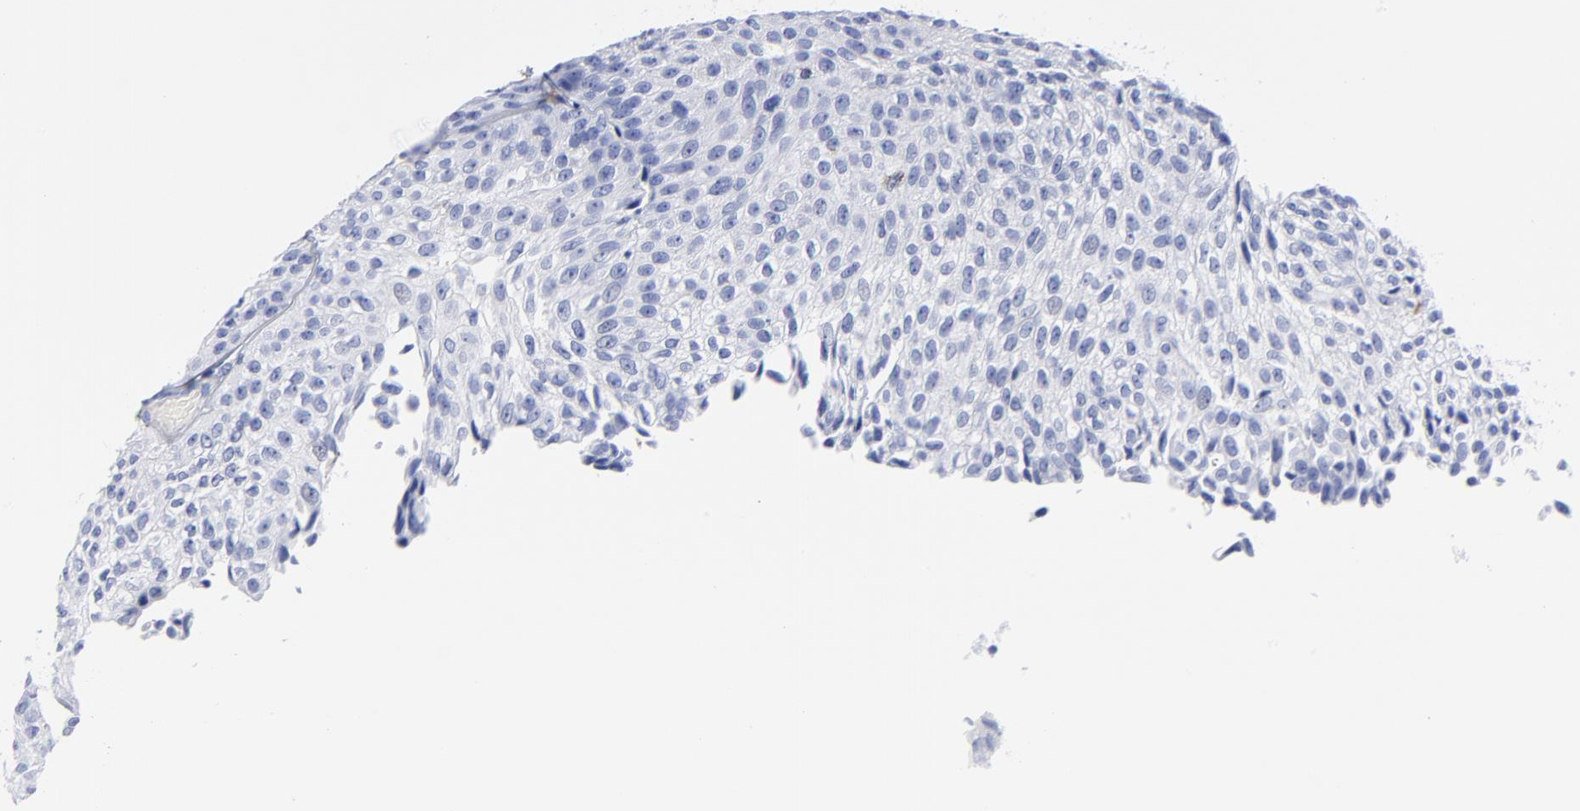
{"staining": {"intensity": "negative", "quantity": "none", "location": "none"}, "tissue": "urothelial cancer", "cell_type": "Tumor cells", "image_type": "cancer", "snomed": [{"axis": "morphology", "description": "Urothelial carcinoma, Low grade"}, {"axis": "topography", "description": "Urinary bladder"}], "caption": "This is an immunohistochemistry micrograph of low-grade urothelial carcinoma. There is no staining in tumor cells.", "gene": "CPVL", "patient": {"sex": "male", "age": 76}}